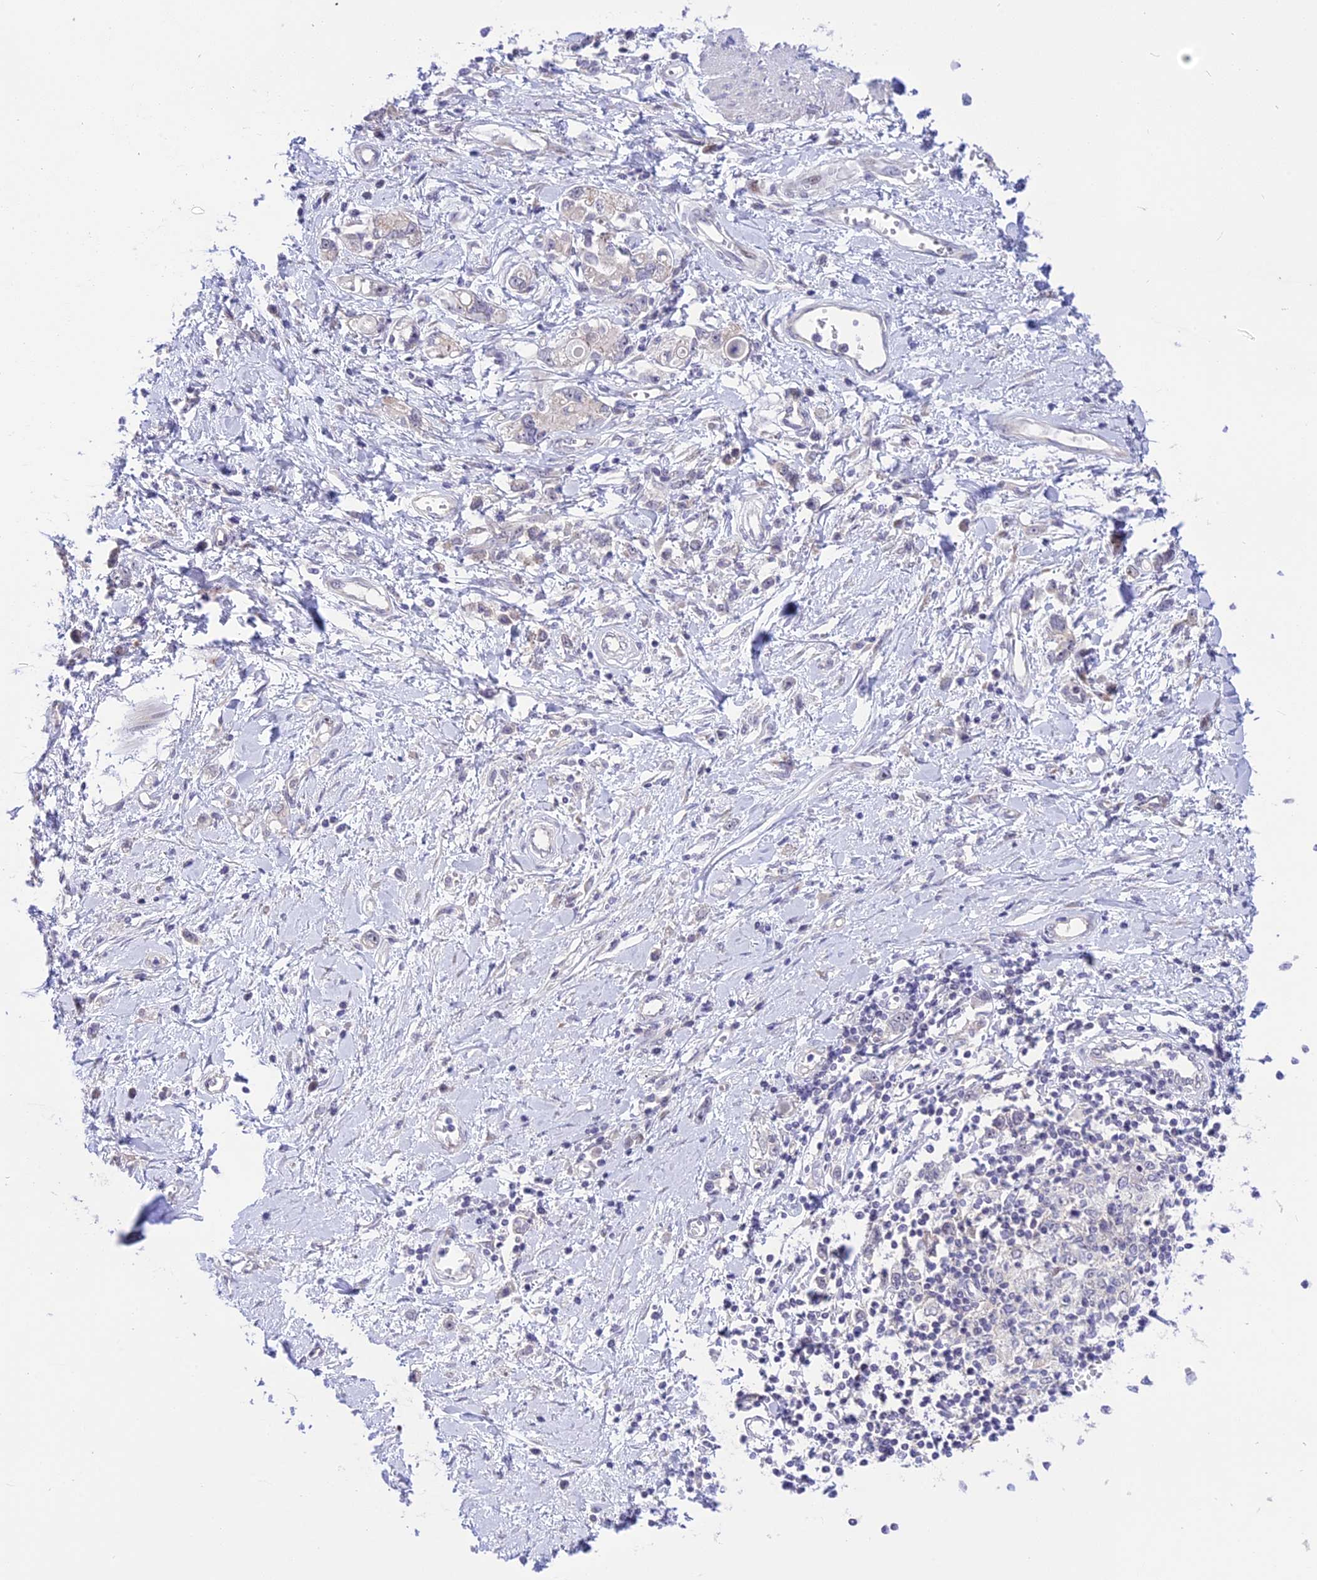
{"staining": {"intensity": "negative", "quantity": "none", "location": "none"}, "tissue": "stomach cancer", "cell_type": "Tumor cells", "image_type": "cancer", "snomed": [{"axis": "morphology", "description": "Adenocarcinoma, NOS"}, {"axis": "topography", "description": "Stomach"}], "caption": "Image shows no significant protein expression in tumor cells of stomach cancer.", "gene": "ZNF837", "patient": {"sex": "female", "age": 76}}